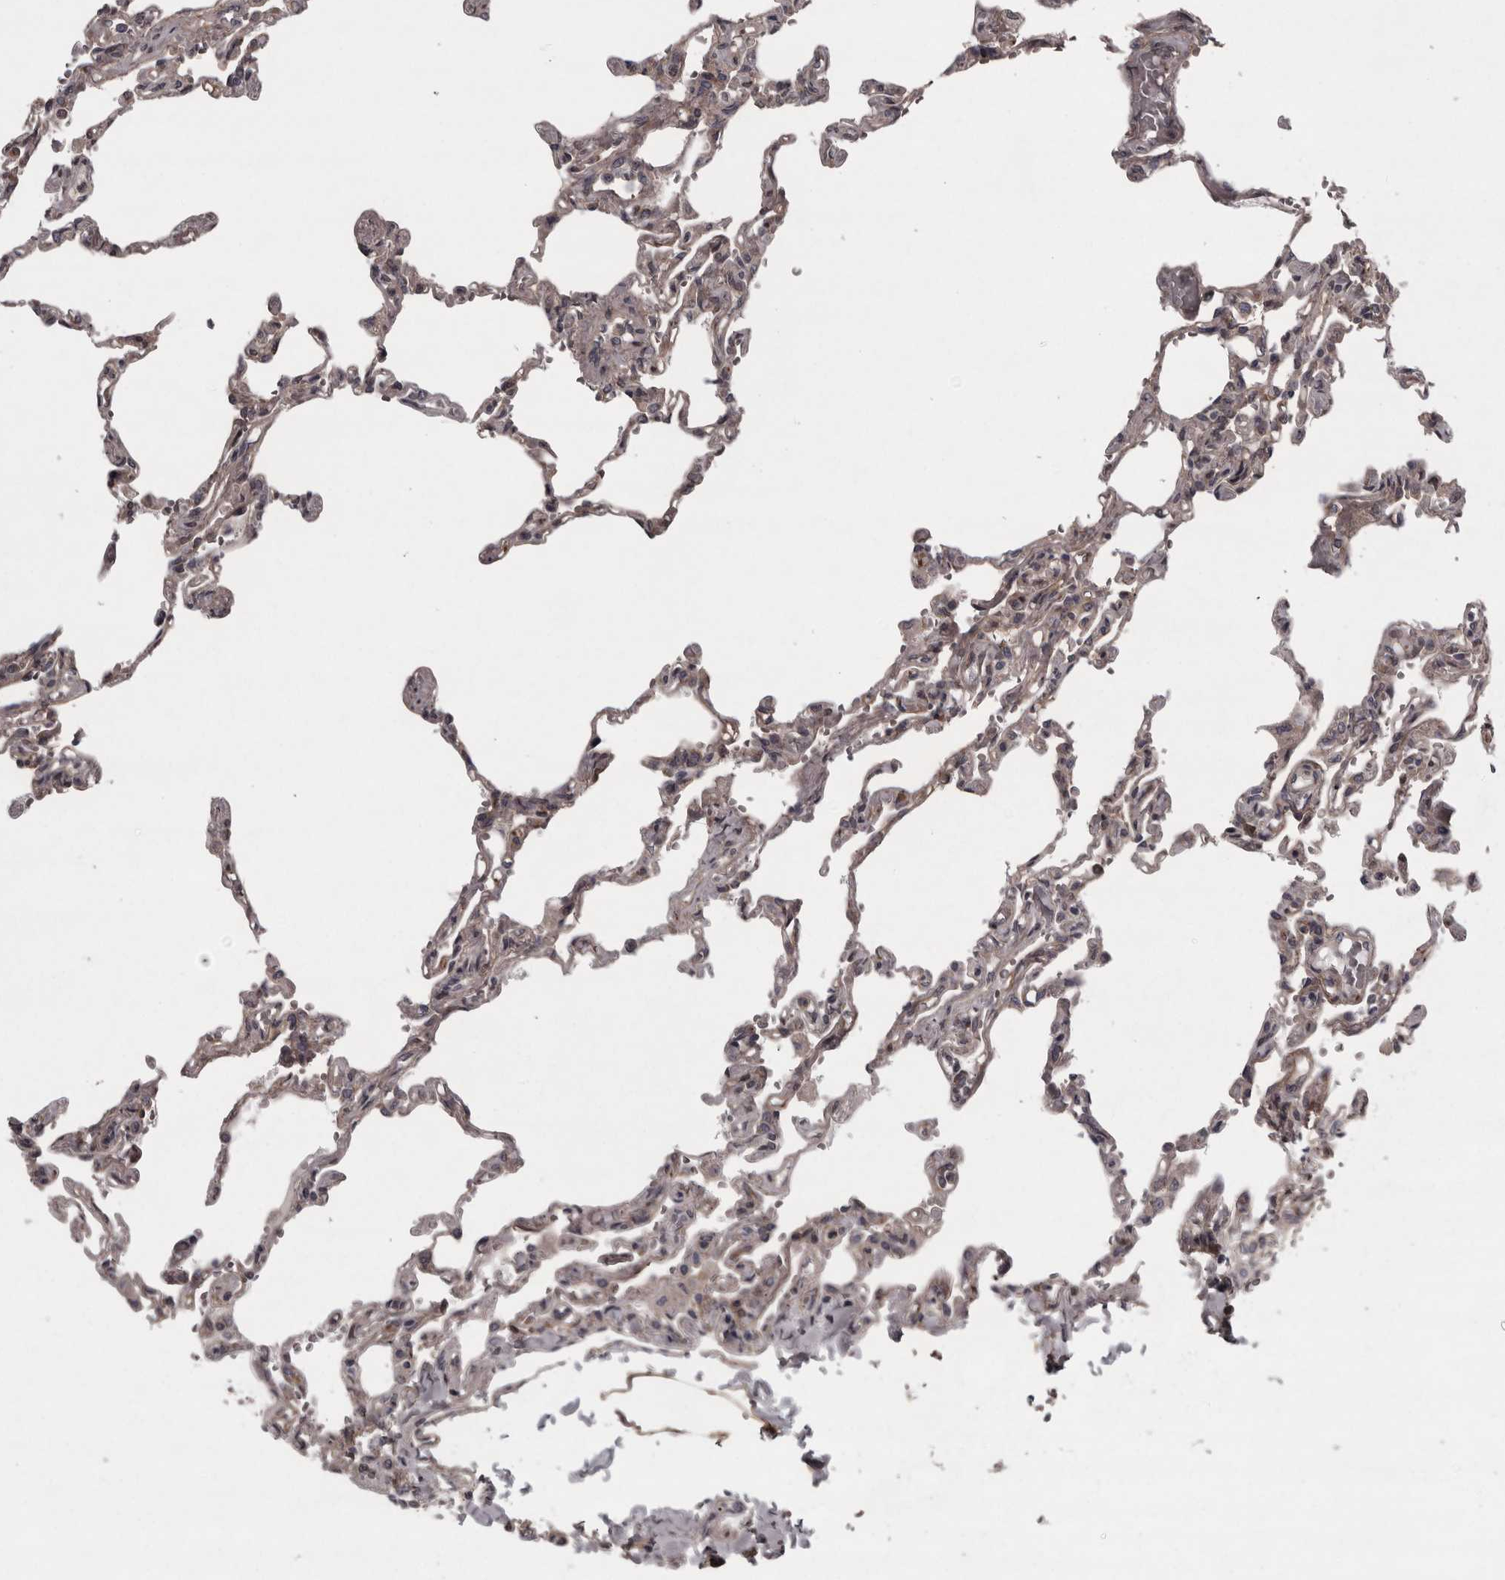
{"staining": {"intensity": "weak", "quantity": "25%-75%", "location": "cytoplasmic/membranous"}, "tissue": "lung", "cell_type": "Alveolar cells", "image_type": "normal", "snomed": [{"axis": "morphology", "description": "Normal tissue, NOS"}, {"axis": "topography", "description": "Lung"}], "caption": "A brown stain shows weak cytoplasmic/membranous expression of a protein in alveolar cells of benign human lung. (Brightfield microscopy of DAB IHC at high magnification).", "gene": "RSU1", "patient": {"sex": "male", "age": 21}}